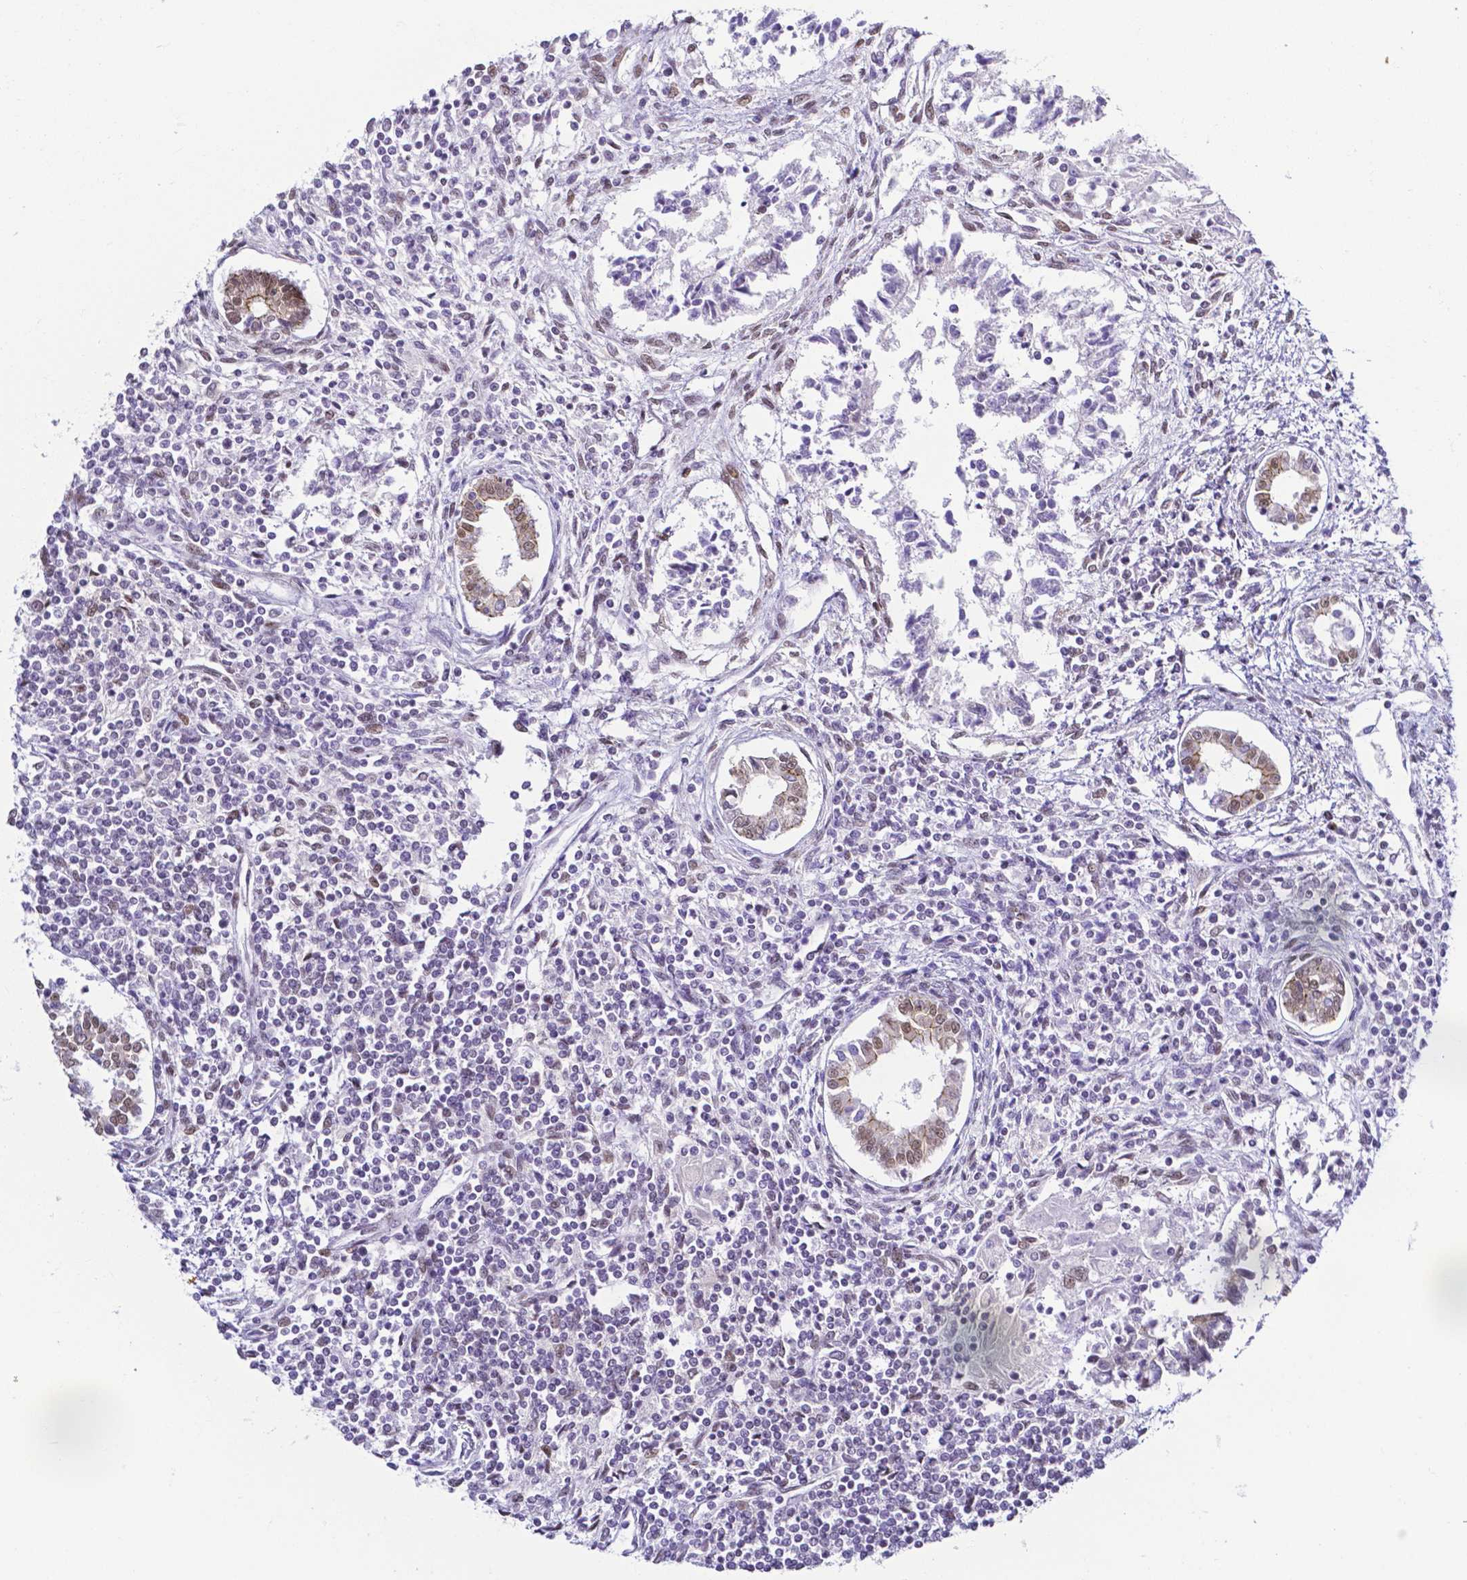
{"staining": {"intensity": "weak", "quantity": "25%-75%", "location": "cytoplasmic/membranous,nuclear"}, "tissue": "testis cancer", "cell_type": "Tumor cells", "image_type": "cancer", "snomed": [{"axis": "morphology", "description": "Carcinoma, Embryonal, NOS"}, {"axis": "topography", "description": "Testis"}], "caption": "Testis embryonal carcinoma stained with a protein marker reveals weak staining in tumor cells.", "gene": "FAM83G", "patient": {"sex": "male", "age": 37}}